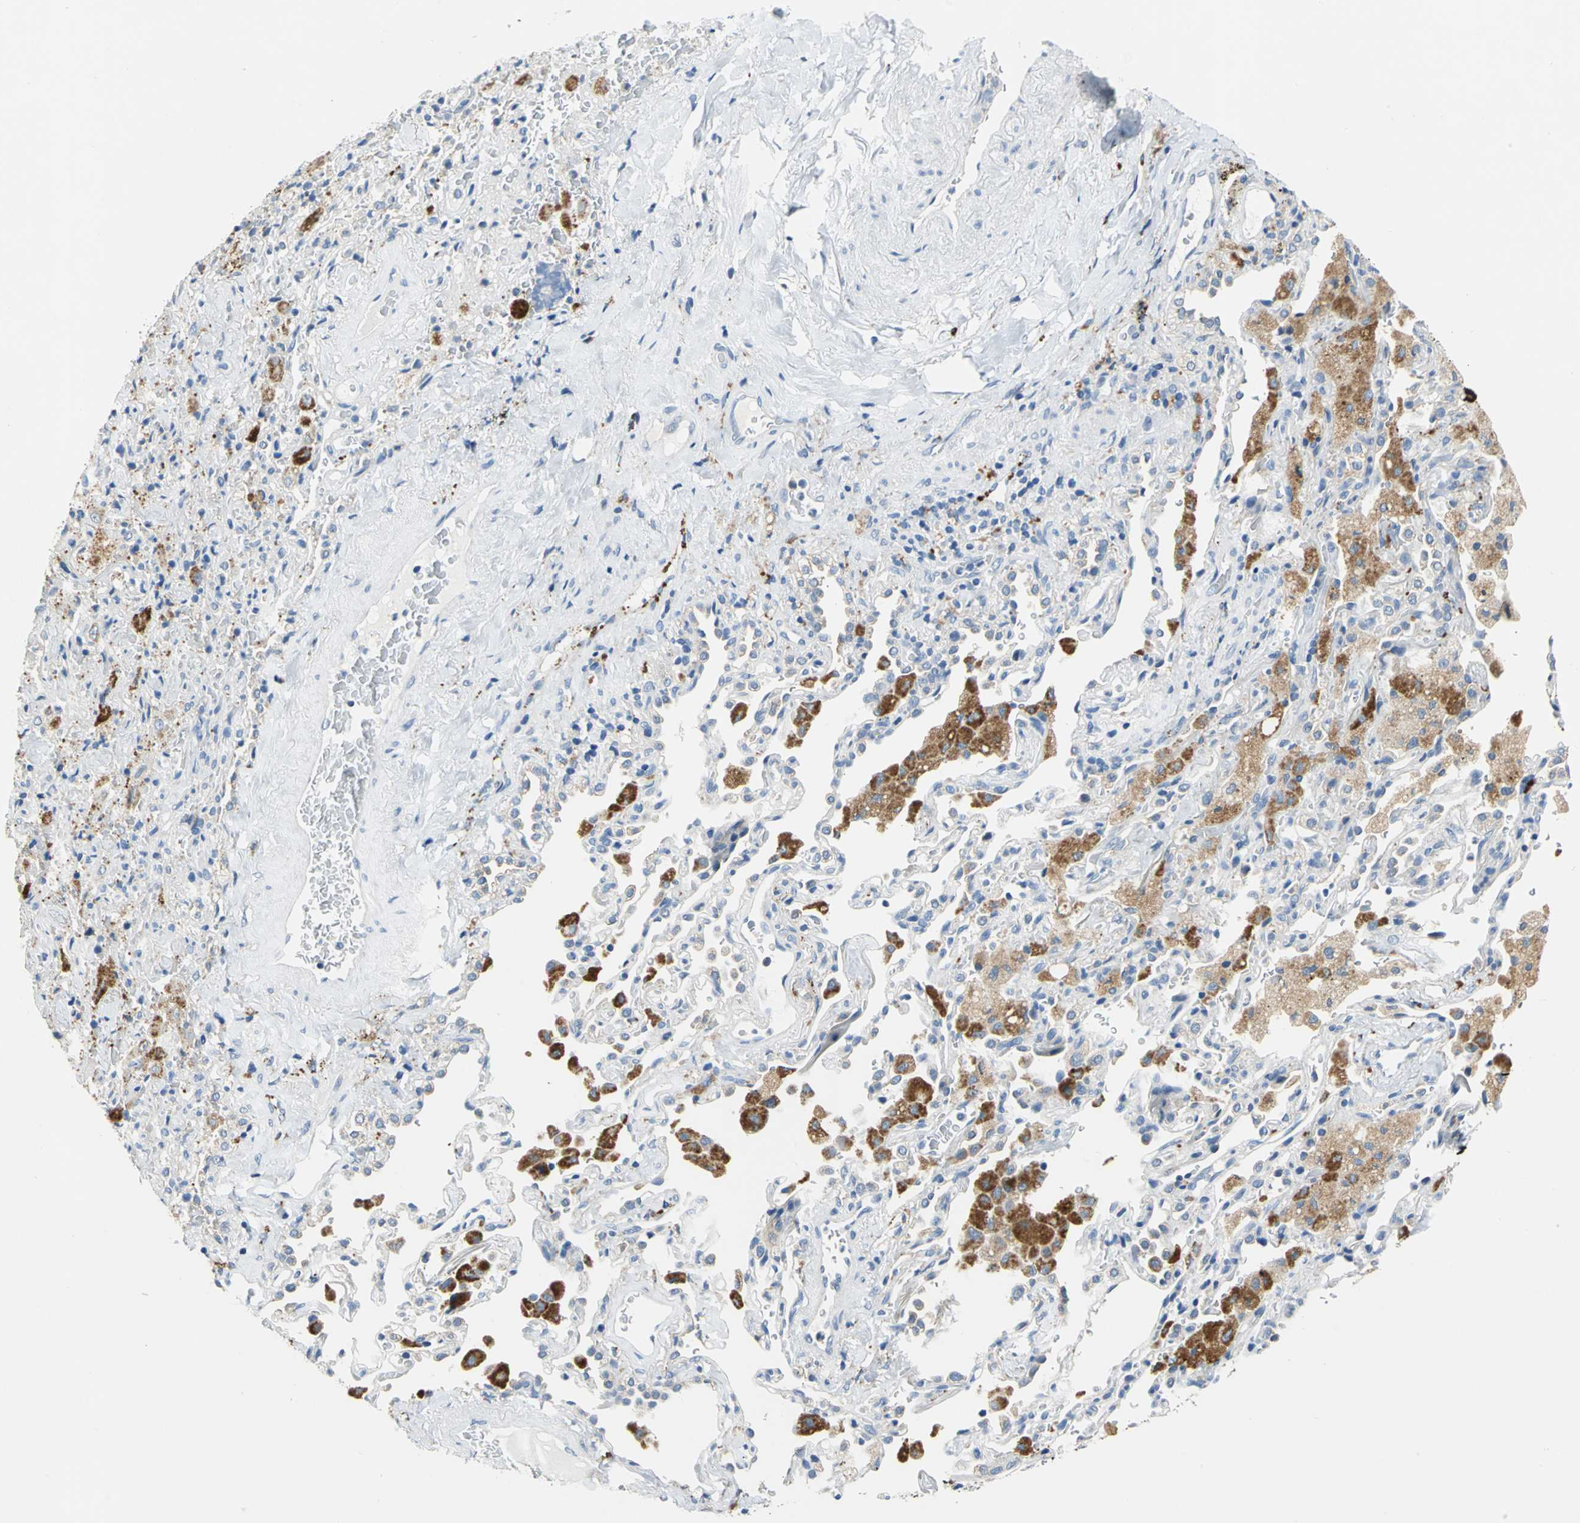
{"staining": {"intensity": "weak", "quantity": "25%-75%", "location": "cytoplasmic/membranous"}, "tissue": "lung cancer", "cell_type": "Tumor cells", "image_type": "cancer", "snomed": [{"axis": "morphology", "description": "Squamous cell carcinoma, NOS"}, {"axis": "topography", "description": "Lung"}], "caption": "Squamous cell carcinoma (lung) tissue reveals weak cytoplasmic/membranous staining in about 25%-75% of tumor cells", "gene": "RASD2", "patient": {"sex": "male", "age": 54}}